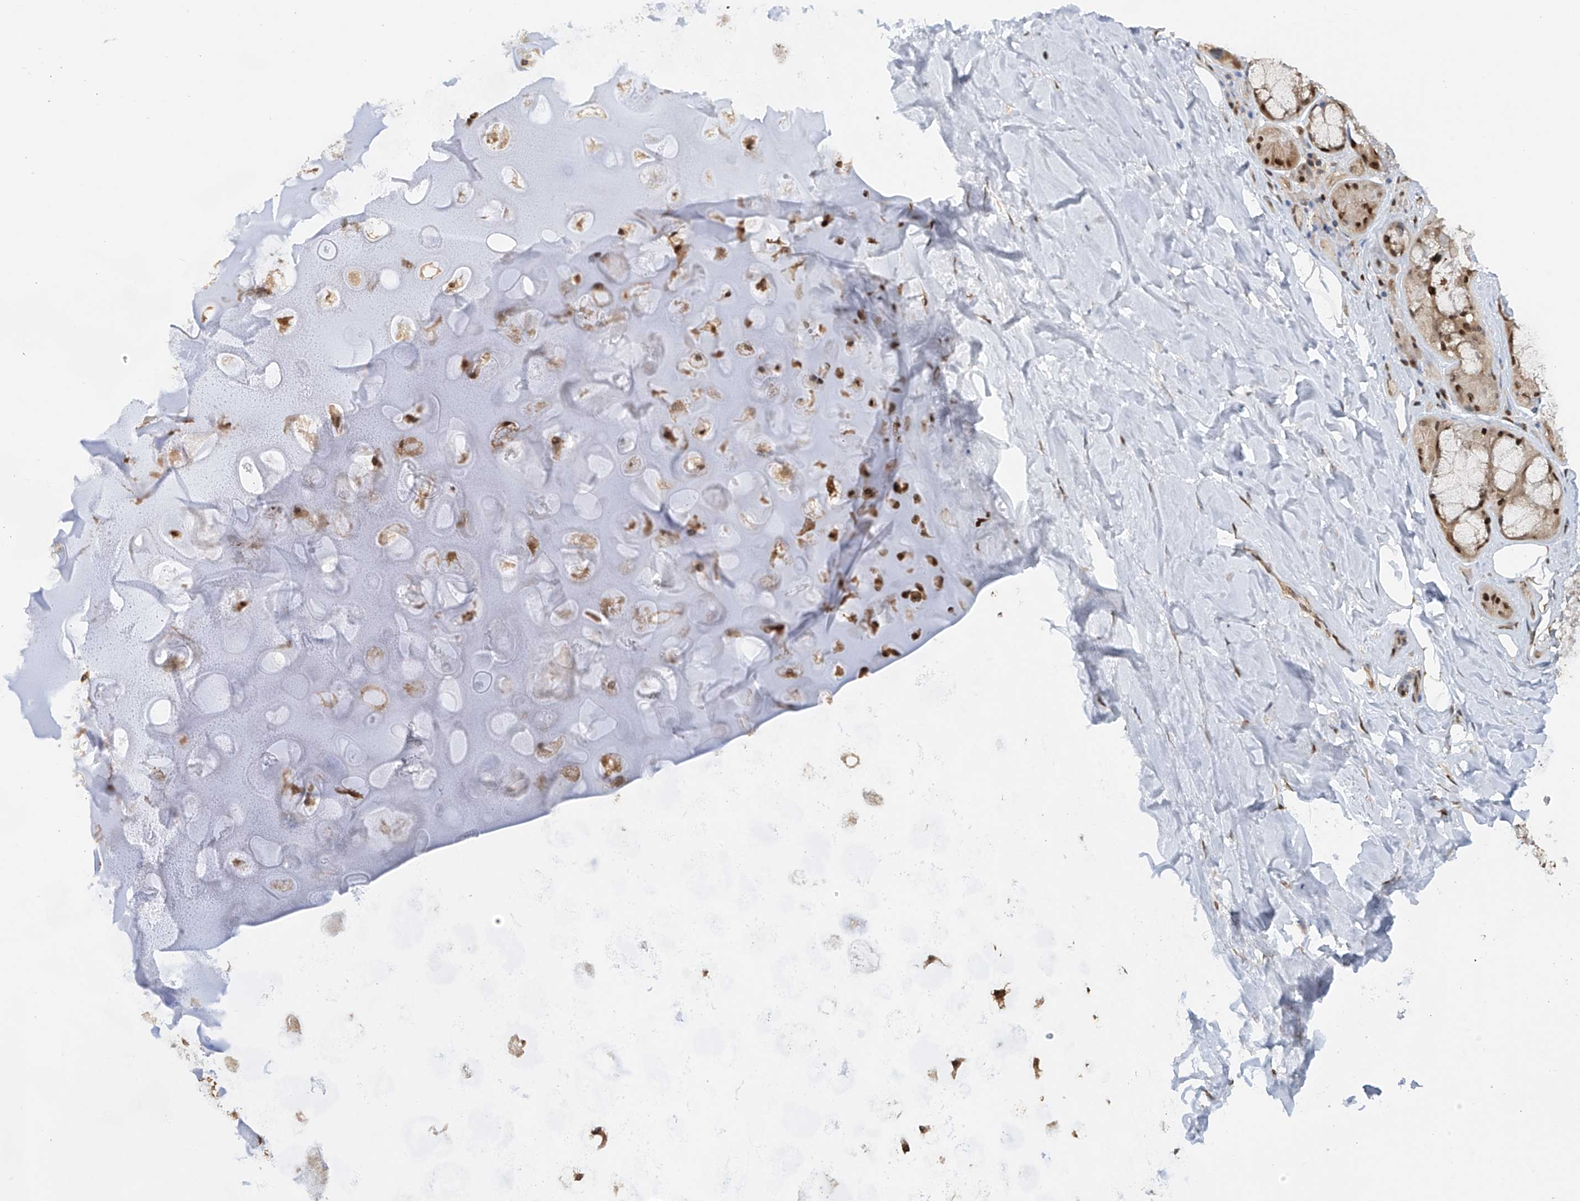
{"staining": {"intensity": "weak", "quantity": ">75%", "location": "cytoplasmic/membranous"}, "tissue": "adipose tissue", "cell_type": "Adipocytes", "image_type": "normal", "snomed": [{"axis": "morphology", "description": "Normal tissue, NOS"}, {"axis": "morphology", "description": "Squamous cell carcinoma, NOS"}, {"axis": "topography", "description": "Lymph node"}, {"axis": "topography", "description": "Bronchus"}, {"axis": "topography", "description": "Lung"}], "caption": "Immunohistochemical staining of benign human adipose tissue reveals low levels of weak cytoplasmic/membranous expression in about >75% of adipocytes. Using DAB (3,3'-diaminobenzidine) (brown) and hematoxylin (blue) stains, captured at high magnification using brightfield microscopy.", "gene": "PMM1", "patient": {"sex": "male", "age": 66}}